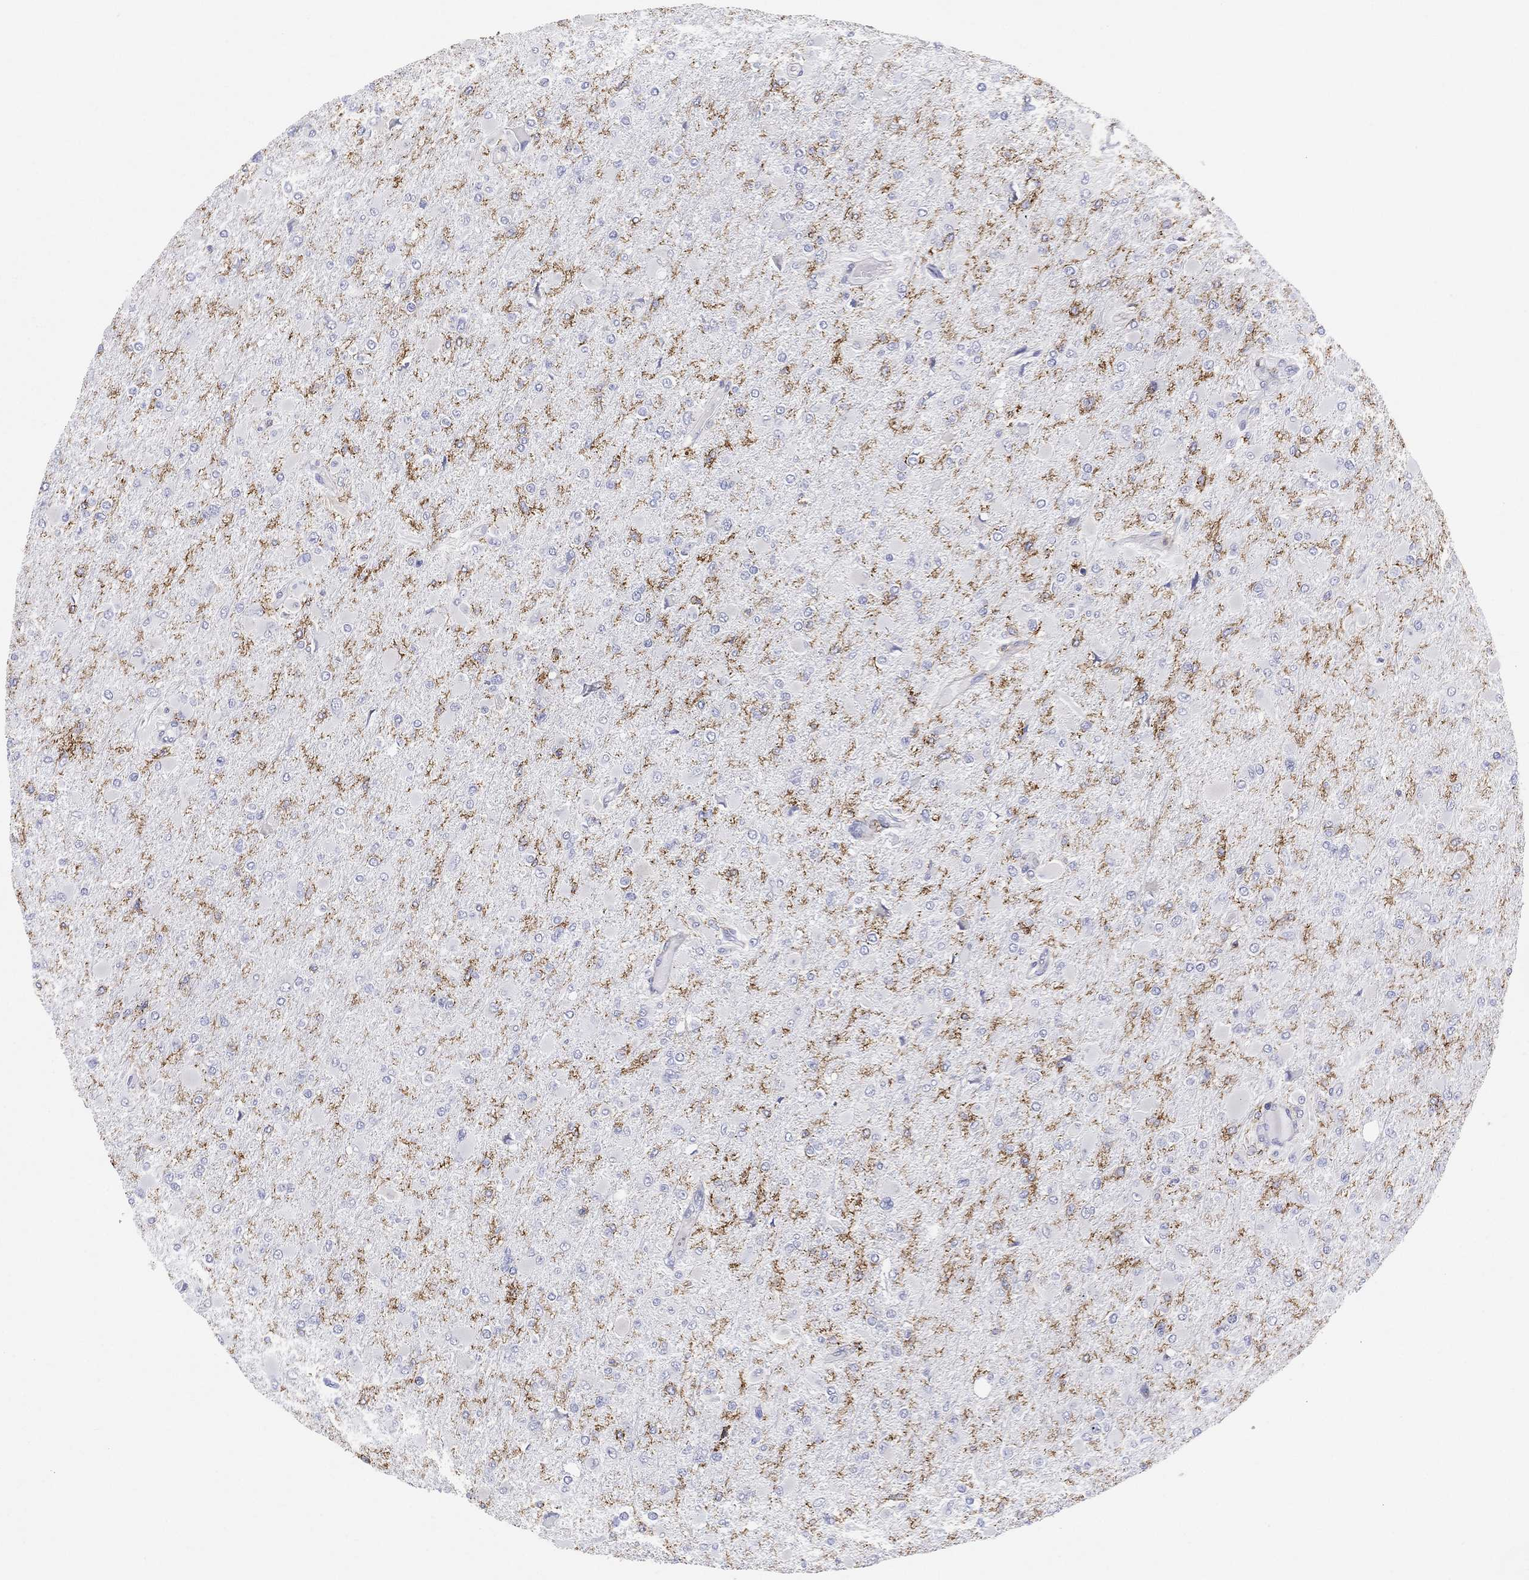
{"staining": {"intensity": "negative", "quantity": "none", "location": "none"}, "tissue": "glioma", "cell_type": "Tumor cells", "image_type": "cancer", "snomed": [{"axis": "morphology", "description": "Glioma, malignant, High grade"}, {"axis": "topography", "description": "Cerebral cortex"}], "caption": "The micrograph exhibits no staining of tumor cells in glioma. (Immunohistochemistry (ihc), brightfield microscopy, high magnification).", "gene": "SELPLG", "patient": {"sex": "female", "age": 36}}